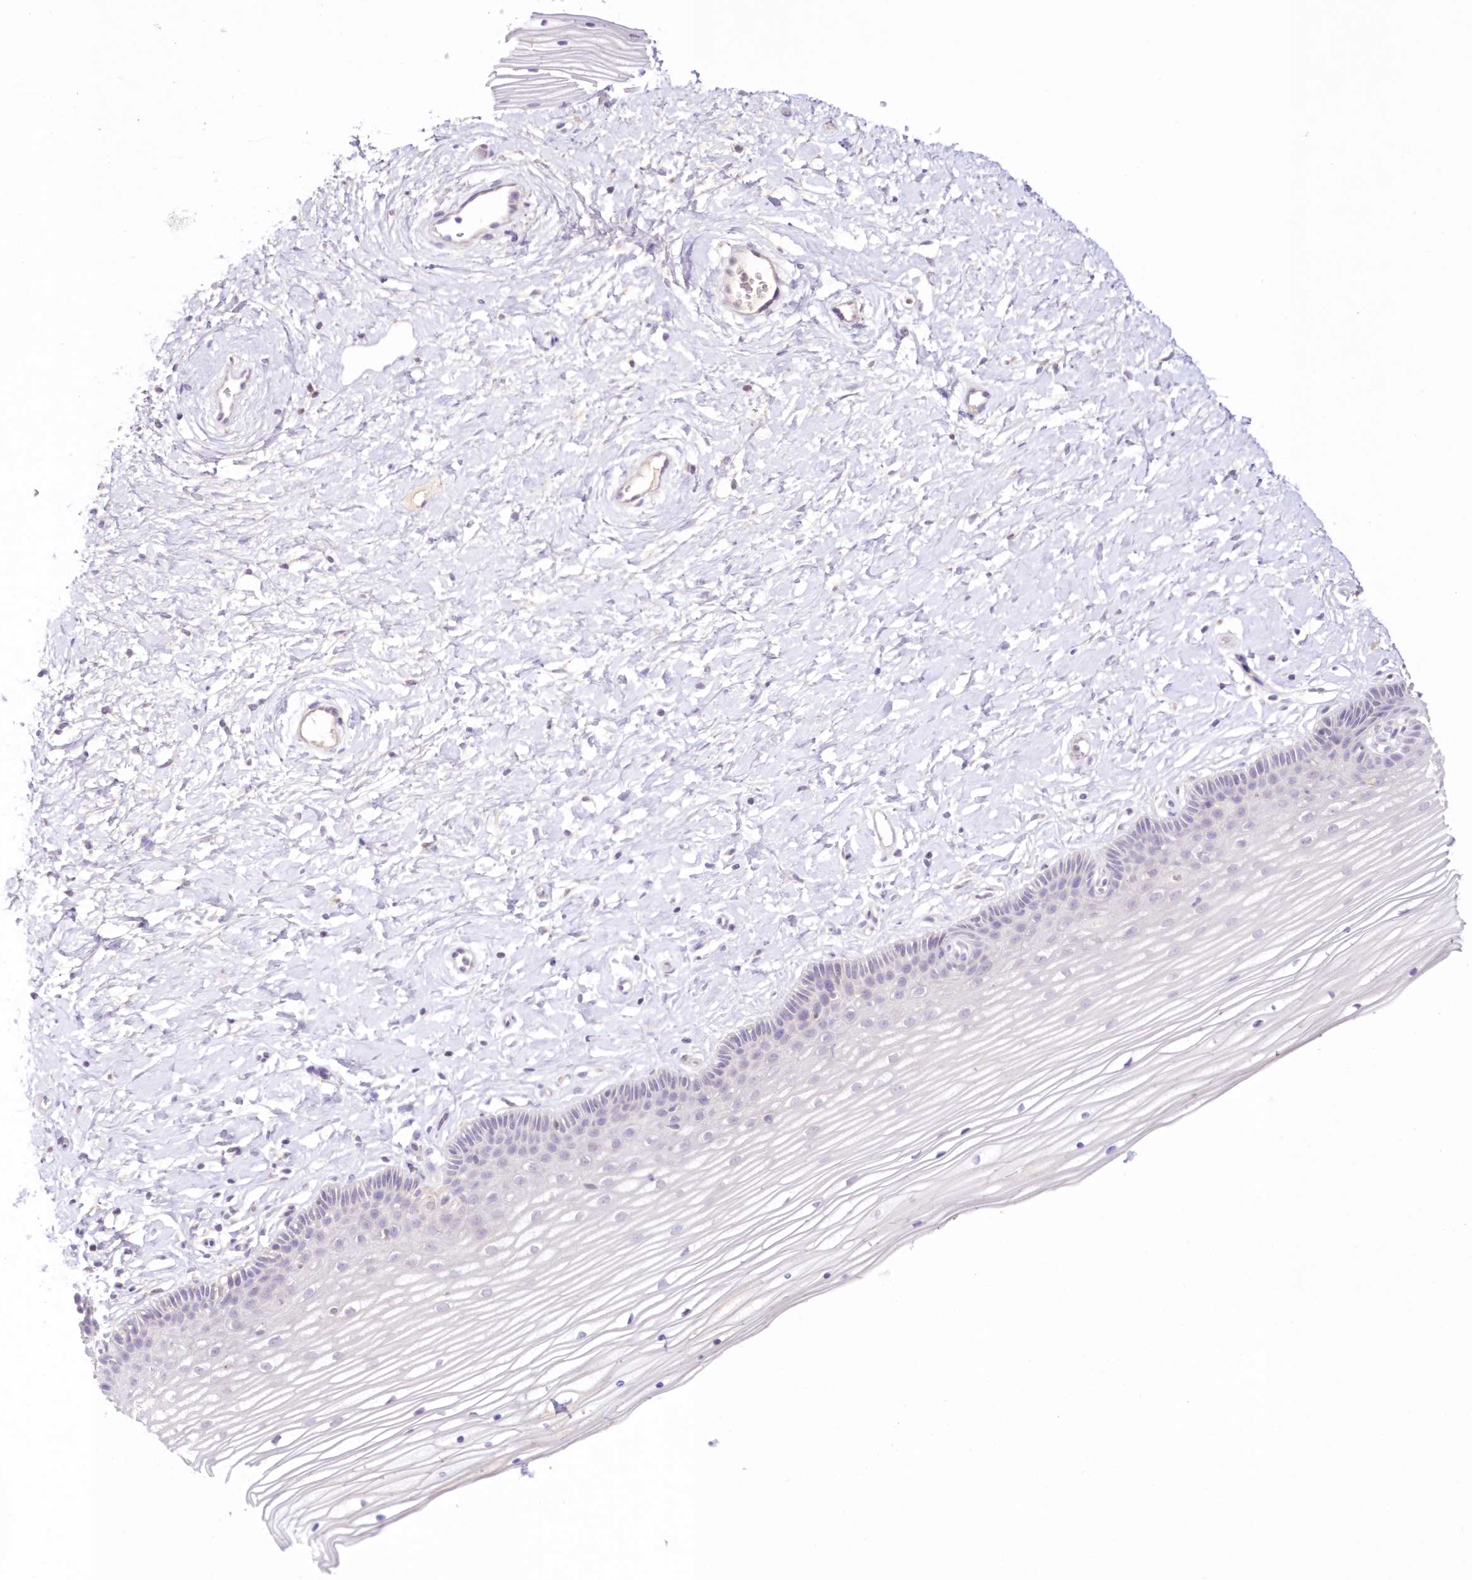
{"staining": {"intensity": "negative", "quantity": "none", "location": "none"}, "tissue": "vagina", "cell_type": "Squamous epithelial cells", "image_type": "normal", "snomed": [{"axis": "morphology", "description": "Normal tissue, NOS"}, {"axis": "topography", "description": "Vagina"}, {"axis": "topography", "description": "Cervix"}], "caption": "Histopathology image shows no protein expression in squamous epithelial cells of unremarkable vagina.", "gene": "NEU4", "patient": {"sex": "female", "age": 40}}